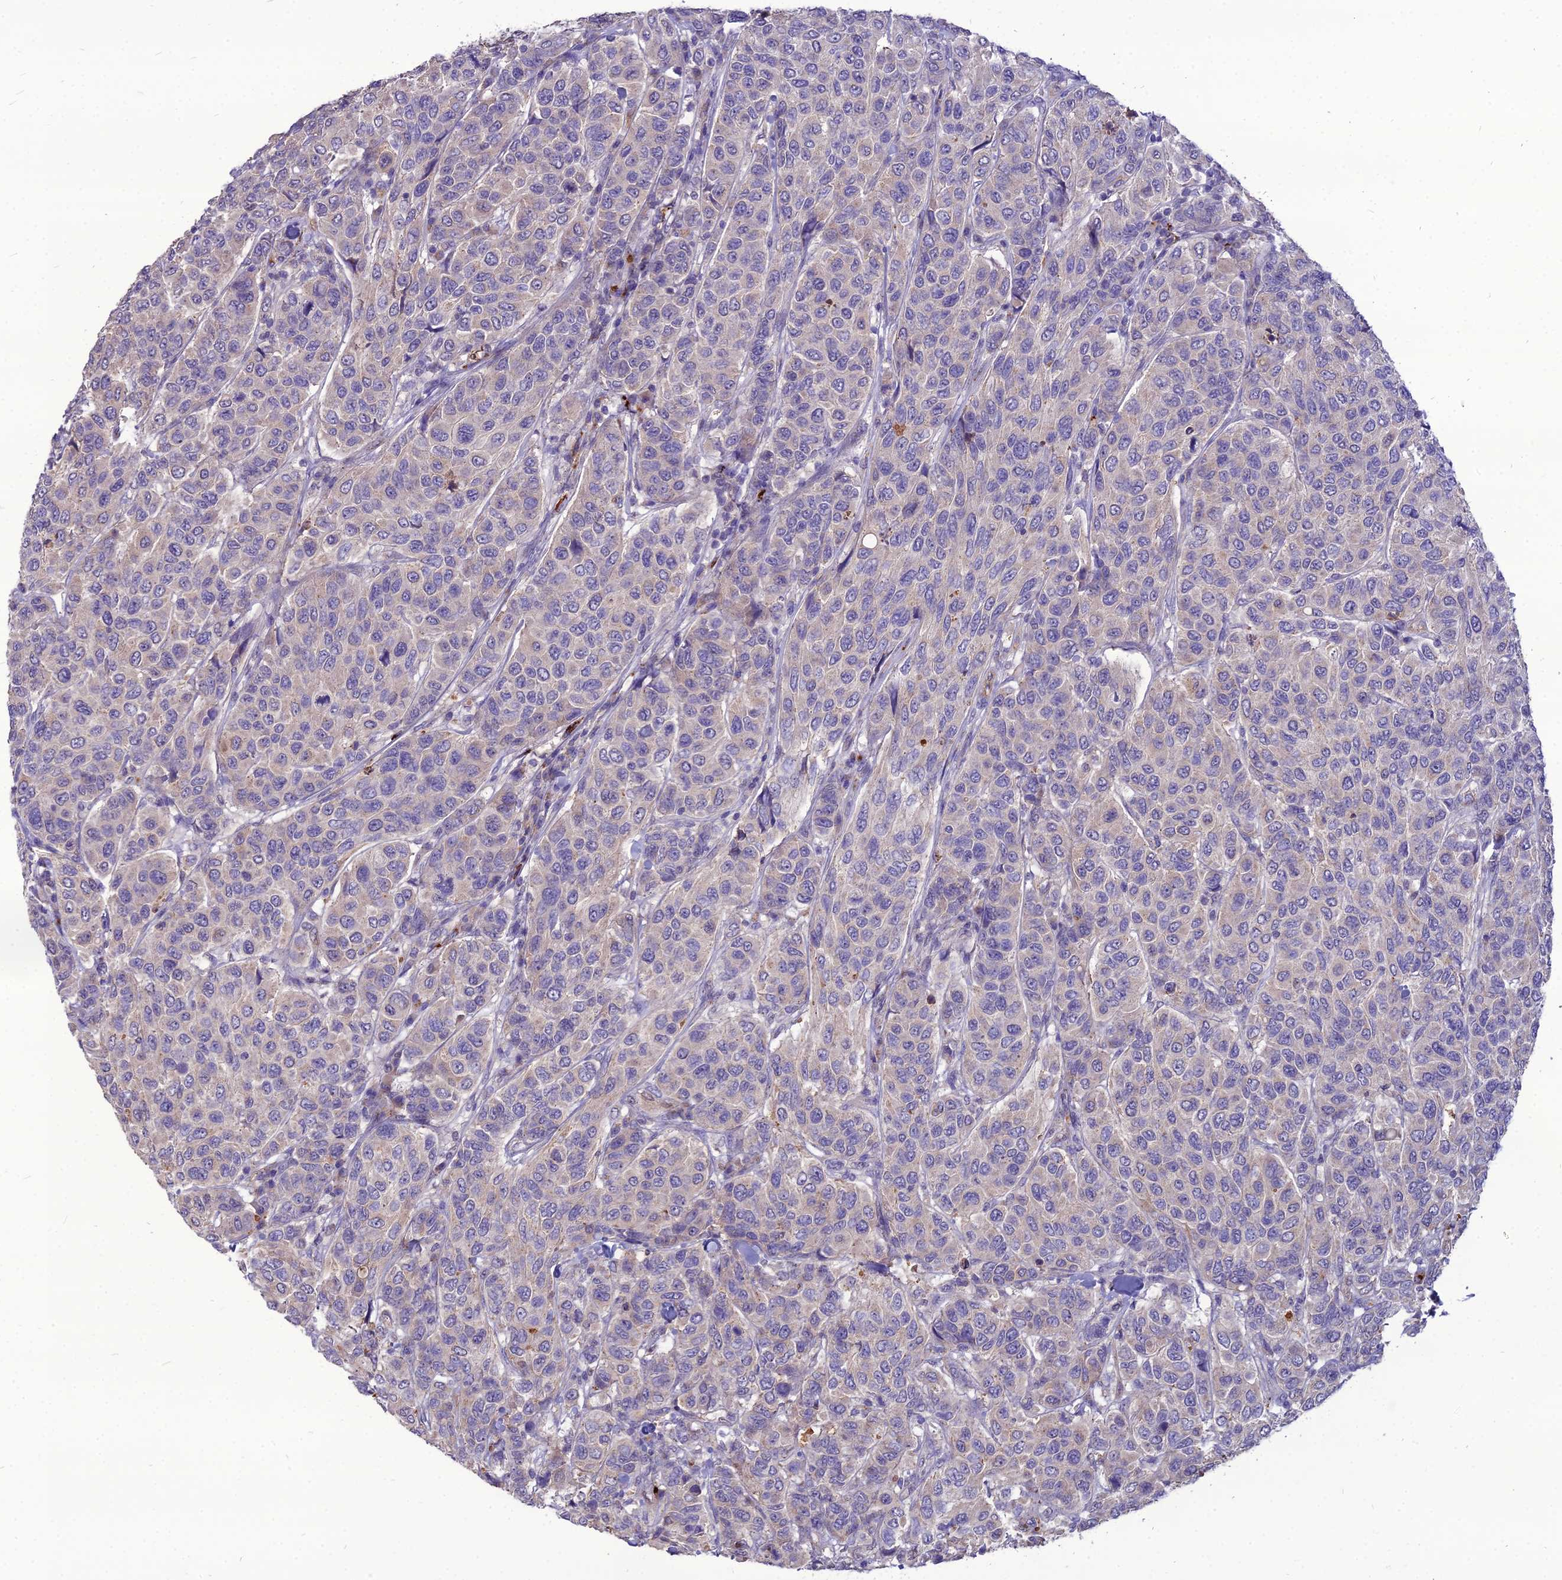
{"staining": {"intensity": "negative", "quantity": "none", "location": "none"}, "tissue": "breast cancer", "cell_type": "Tumor cells", "image_type": "cancer", "snomed": [{"axis": "morphology", "description": "Duct carcinoma"}, {"axis": "topography", "description": "Breast"}], "caption": "This image is of breast cancer stained with immunohistochemistry (IHC) to label a protein in brown with the nuclei are counter-stained blue. There is no positivity in tumor cells.", "gene": "PCED1B", "patient": {"sex": "female", "age": 55}}